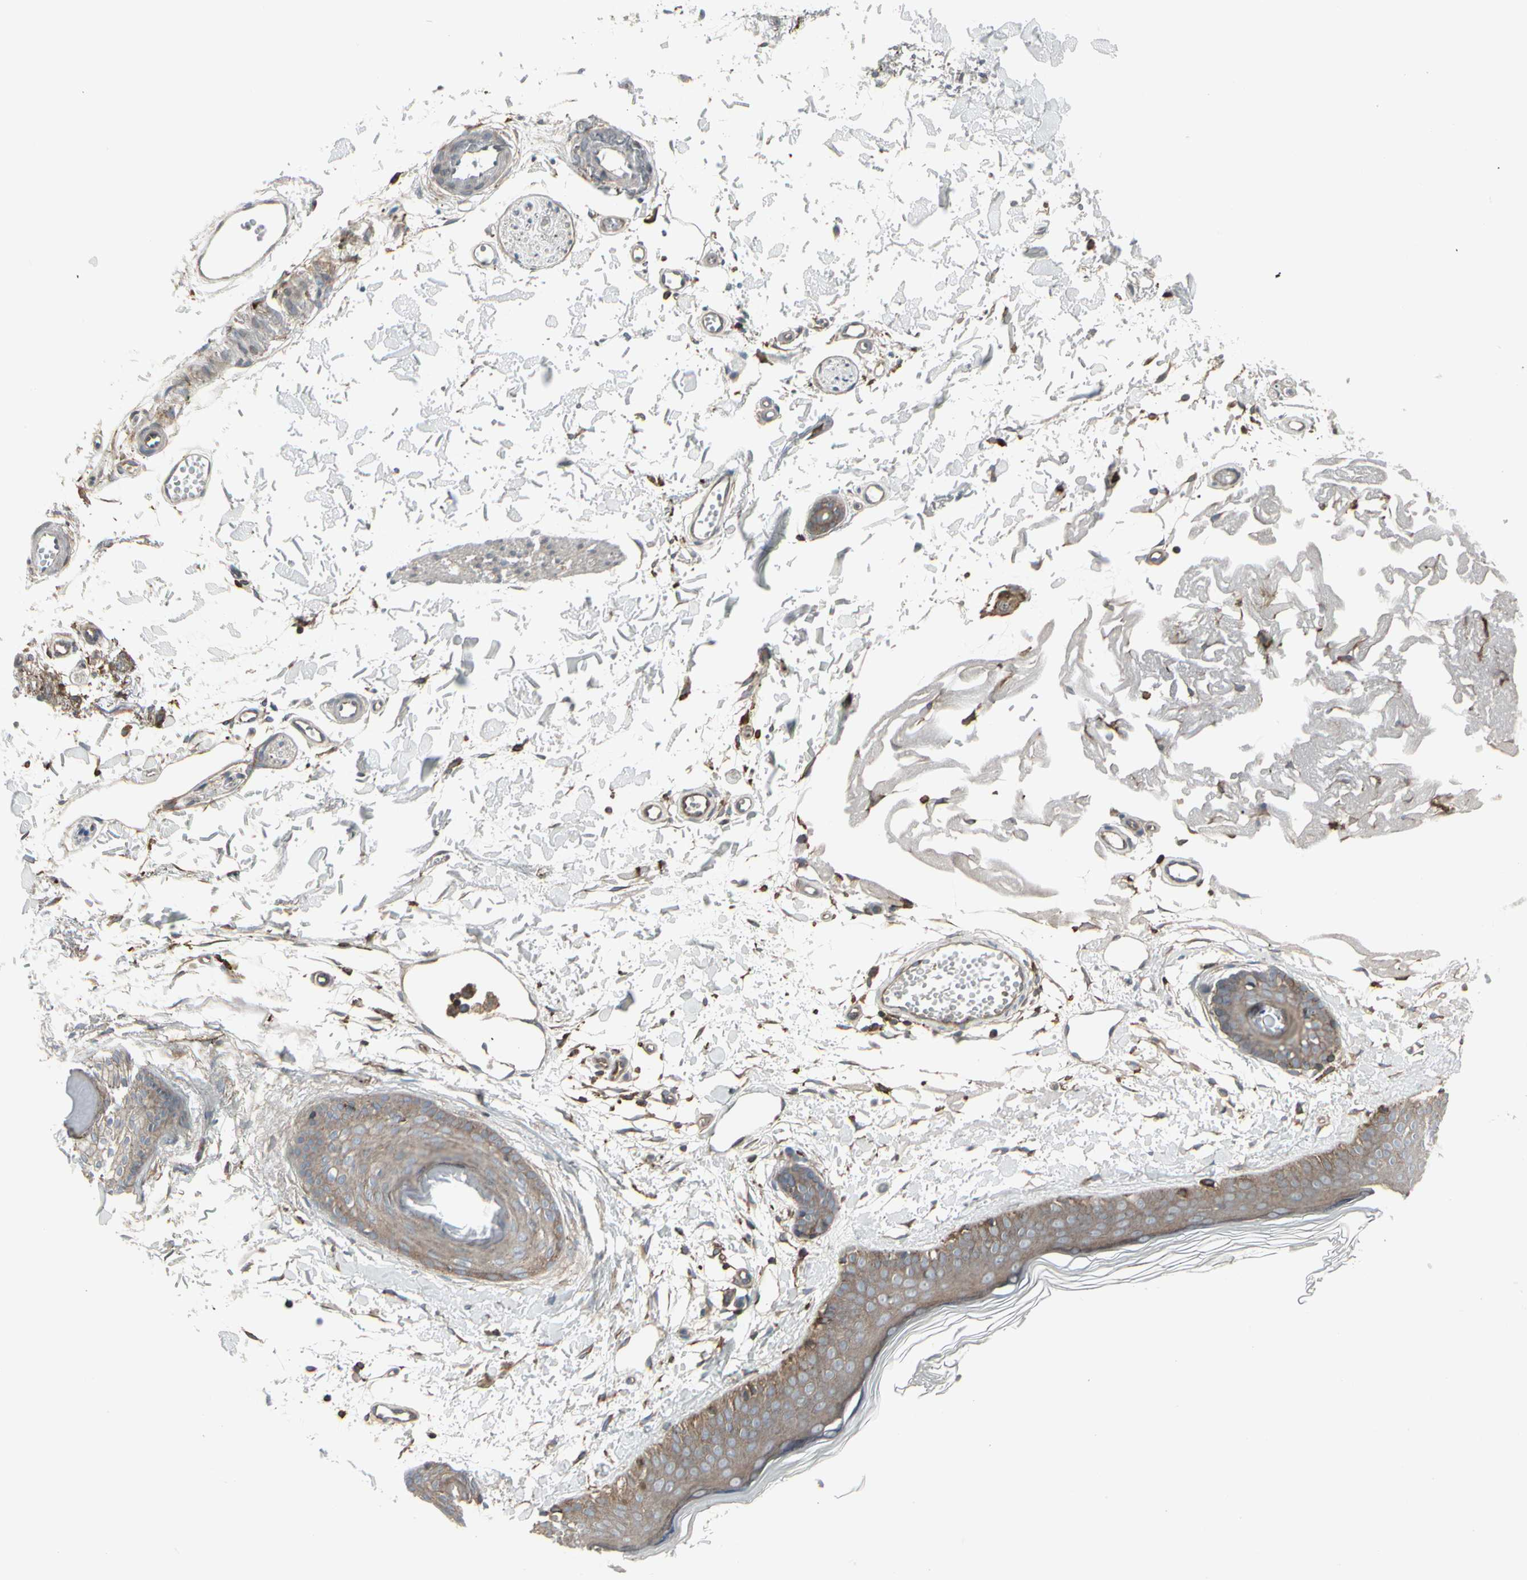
{"staining": {"intensity": "moderate", "quantity": ">75%", "location": "cytoplasmic/membranous"}, "tissue": "skin", "cell_type": "Fibroblasts", "image_type": "normal", "snomed": [{"axis": "morphology", "description": "Normal tissue, NOS"}, {"axis": "topography", "description": "Skin"}], "caption": "Immunohistochemical staining of normal skin demonstrates medium levels of moderate cytoplasmic/membranous positivity in about >75% of fibroblasts.", "gene": "EPS15", "patient": {"sex": "male", "age": 83}}